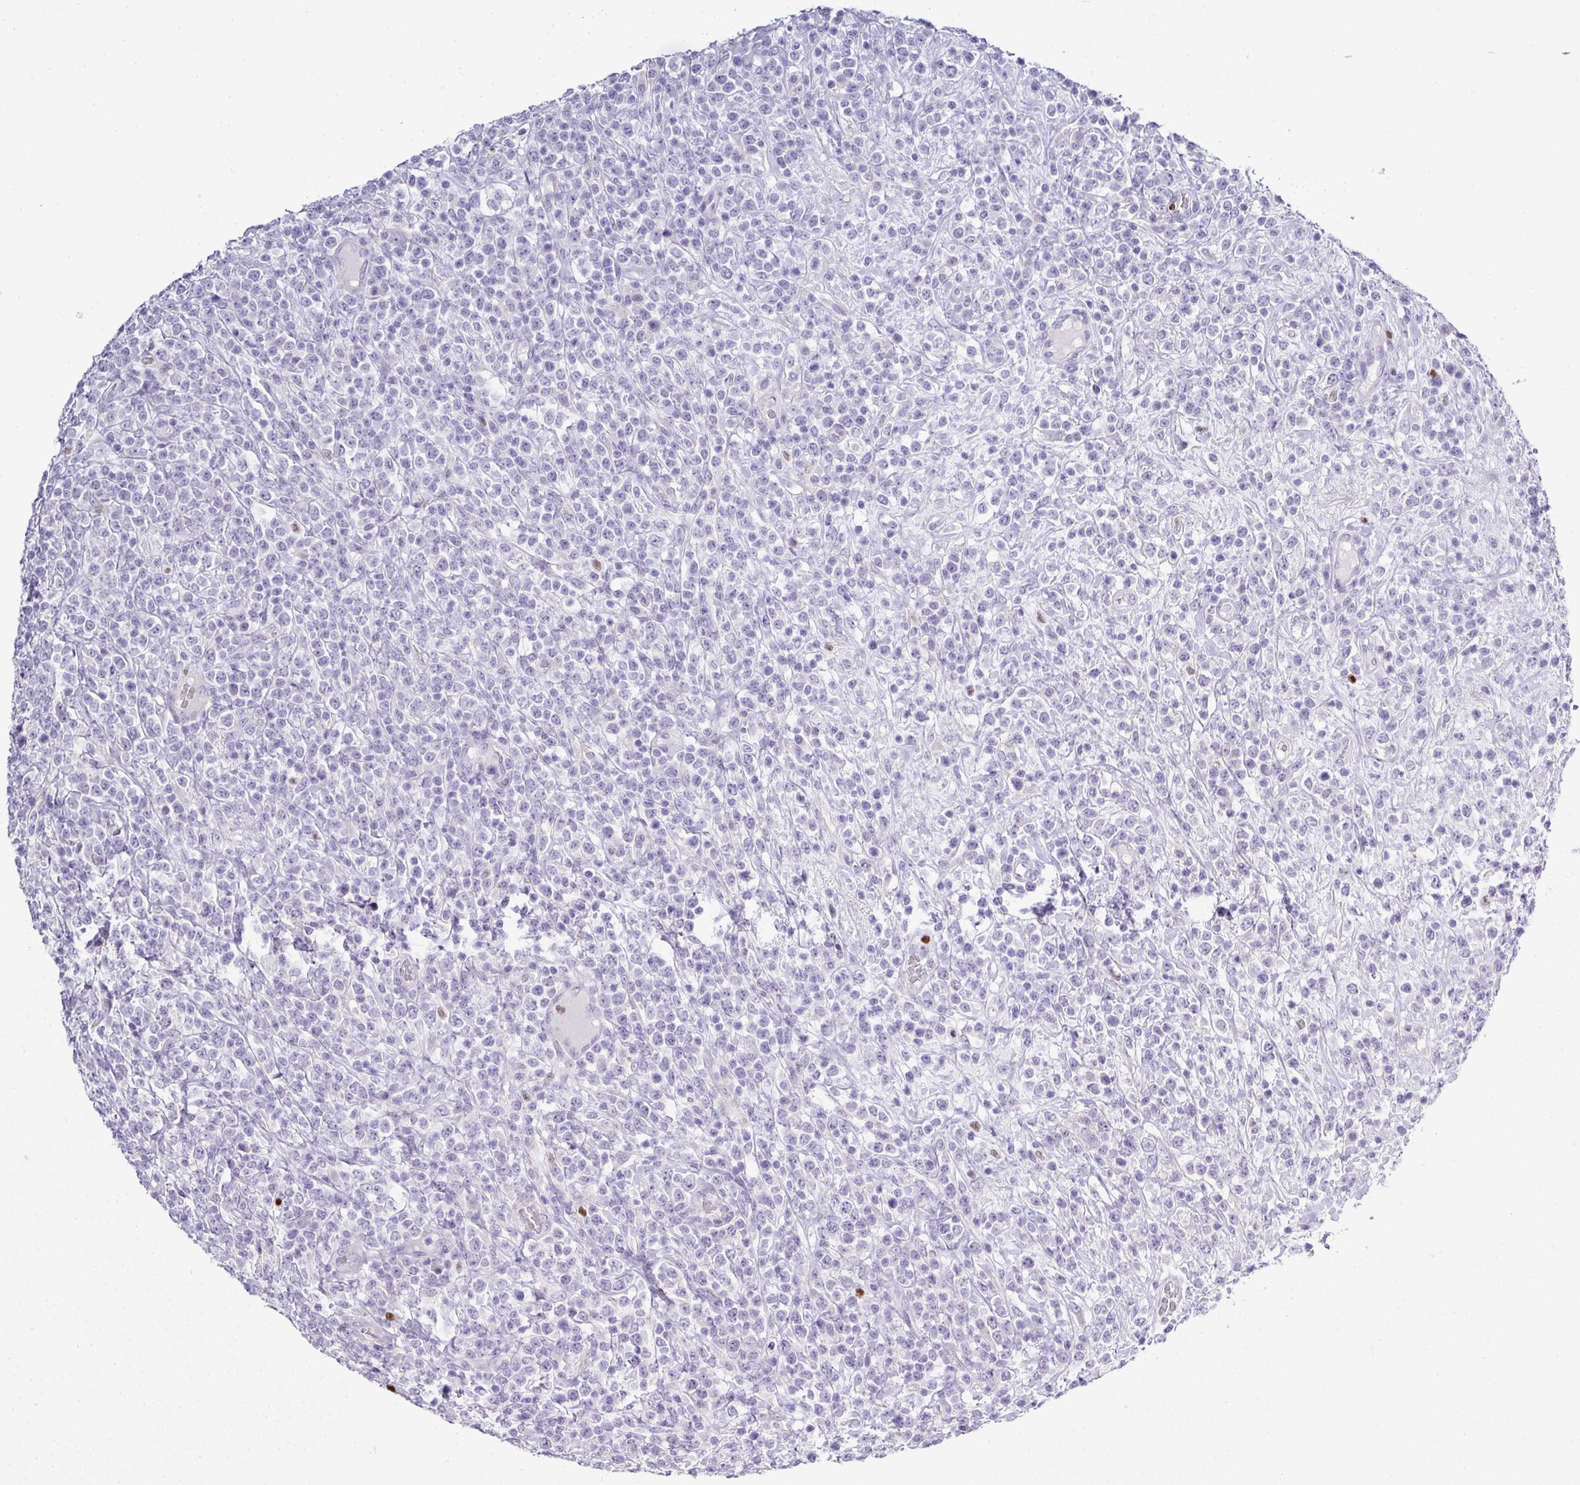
{"staining": {"intensity": "negative", "quantity": "none", "location": "none"}, "tissue": "lymphoma", "cell_type": "Tumor cells", "image_type": "cancer", "snomed": [{"axis": "morphology", "description": "Malignant lymphoma, non-Hodgkin's type, High grade"}, {"axis": "topography", "description": "Colon"}], "caption": "Malignant lymphoma, non-Hodgkin's type (high-grade) stained for a protein using IHC exhibits no positivity tumor cells.", "gene": "BCL11A", "patient": {"sex": "female", "age": 53}}